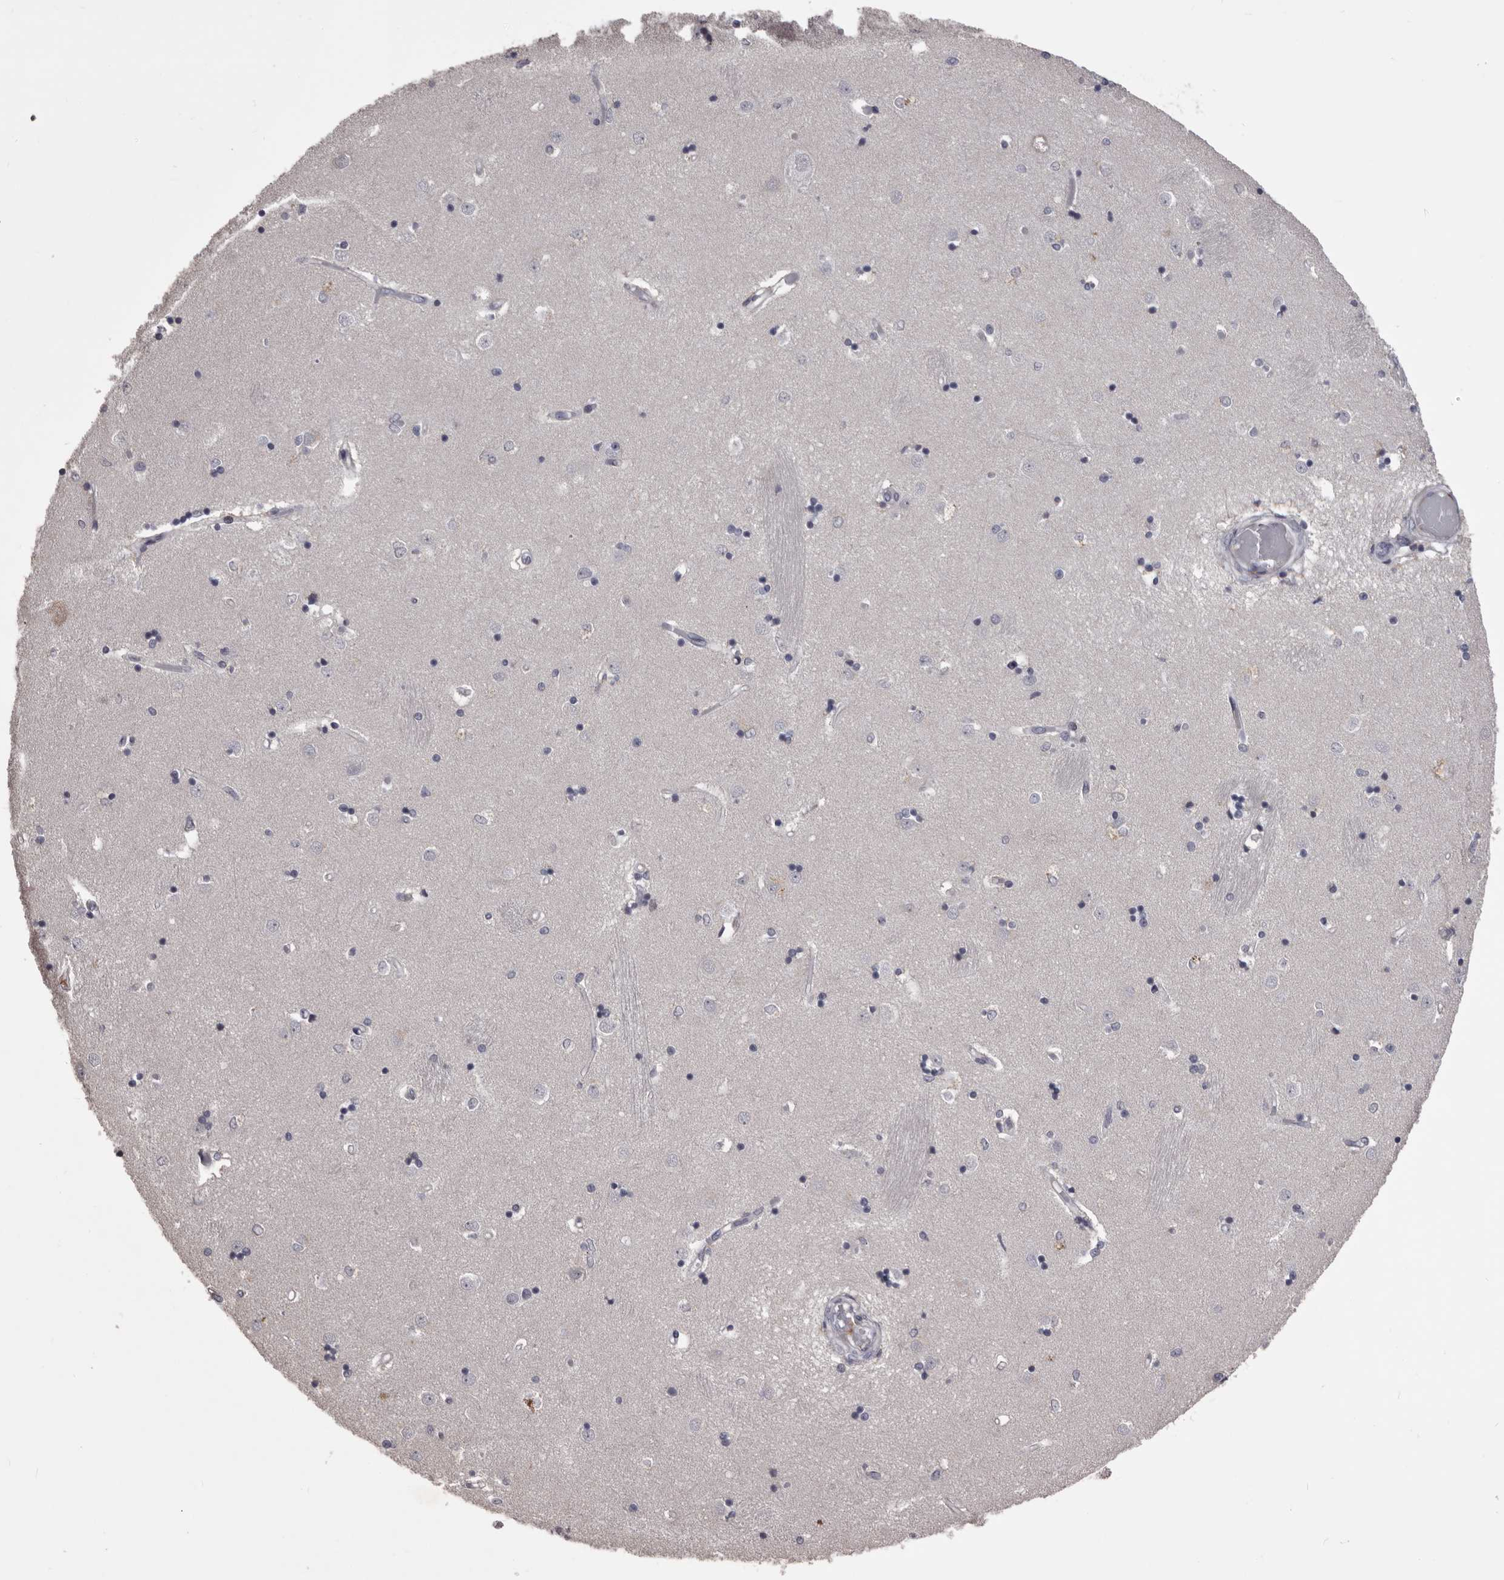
{"staining": {"intensity": "negative", "quantity": "none", "location": "none"}, "tissue": "caudate", "cell_type": "Glial cells", "image_type": "normal", "snomed": [{"axis": "morphology", "description": "Normal tissue, NOS"}, {"axis": "topography", "description": "Lateral ventricle wall"}], "caption": "High power microscopy histopathology image of an immunohistochemistry (IHC) image of unremarkable caudate, revealing no significant staining in glial cells.", "gene": "LPAR6", "patient": {"sex": "male", "age": 45}}